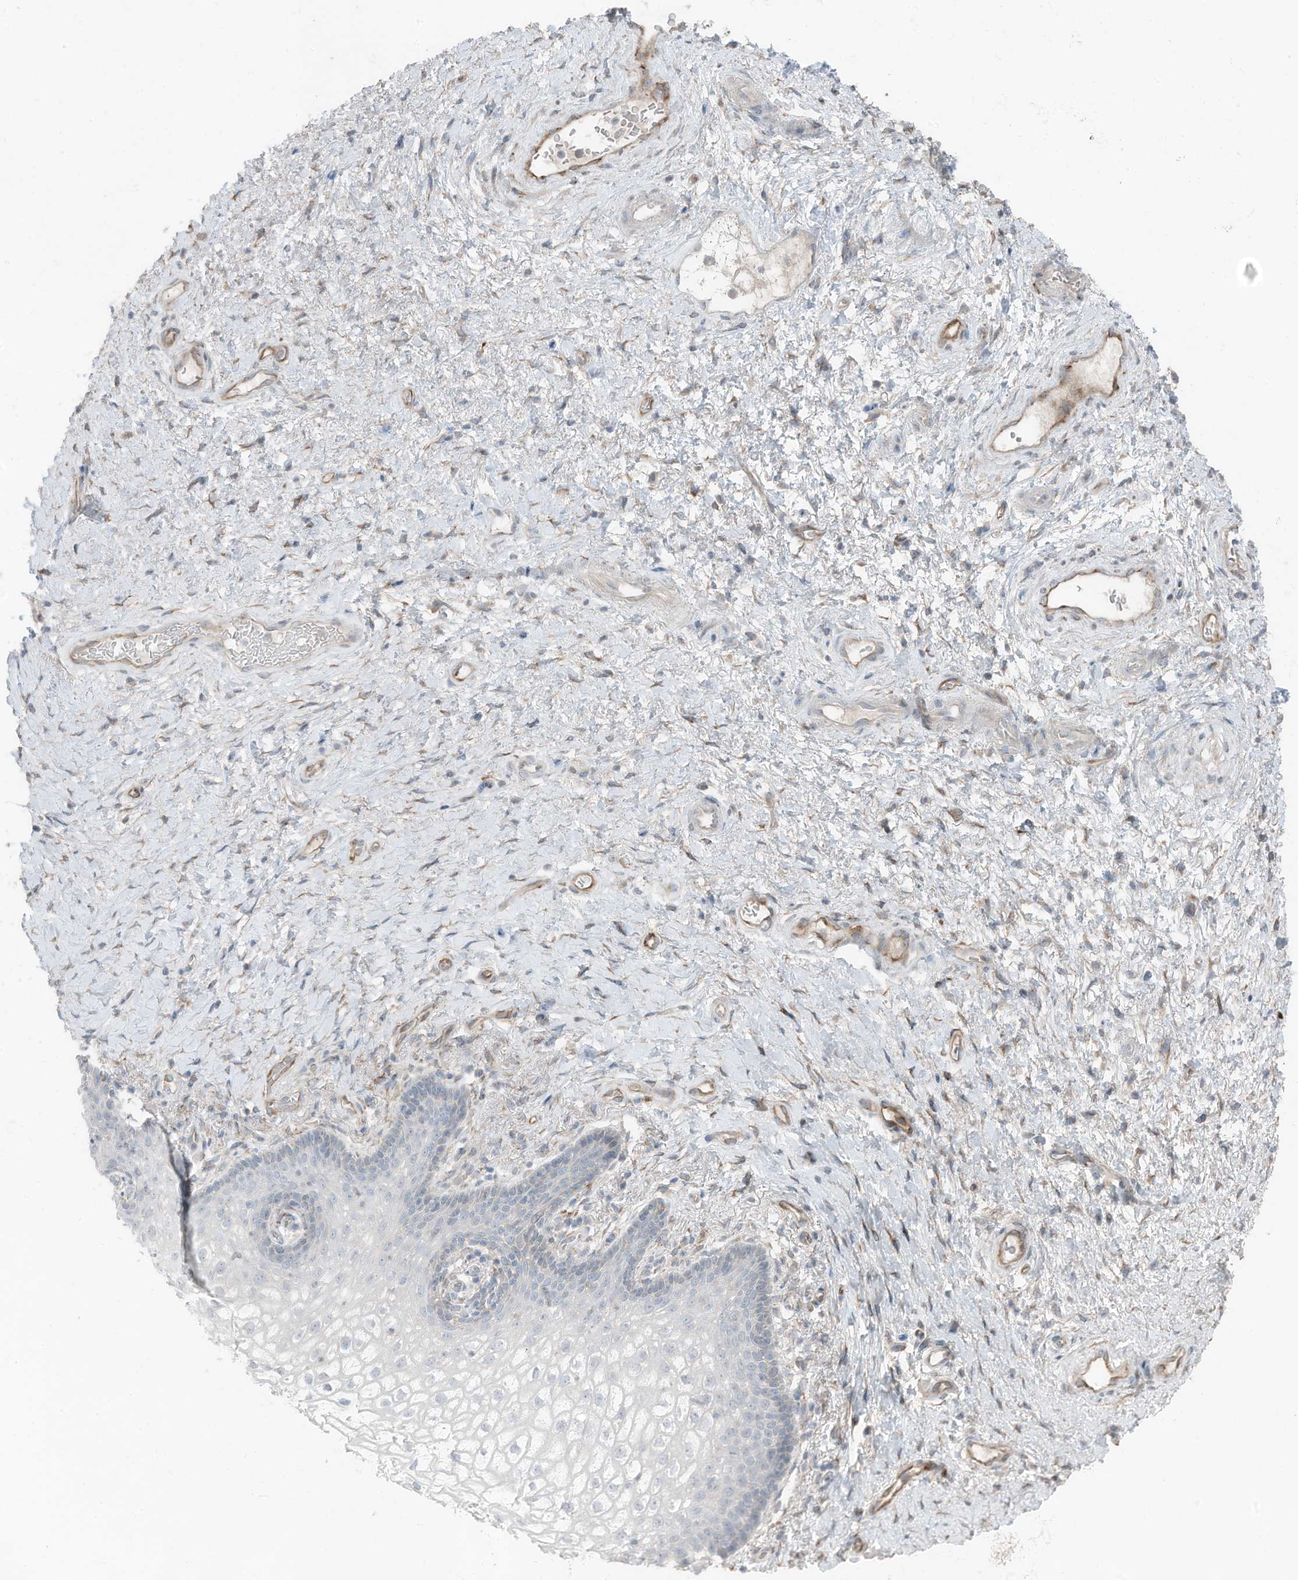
{"staining": {"intensity": "negative", "quantity": "none", "location": "none"}, "tissue": "vagina", "cell_type": "Squamous epithelial cells", "image_type": "normal", "snomed": [{"axis": "morphology", "description": "Normal tissue, NOS"}, {"axis": "topography", "description": "Vagina"}], "caption": "High magnification brightfield microscopy of normal vagina stained with DAB (brown) and counterstained with hematoxylin (blue): squamous epithelial cells show no significant expression.", "gene": "ARHGEF33", "patient": {"sex": "female", "age": 60}}